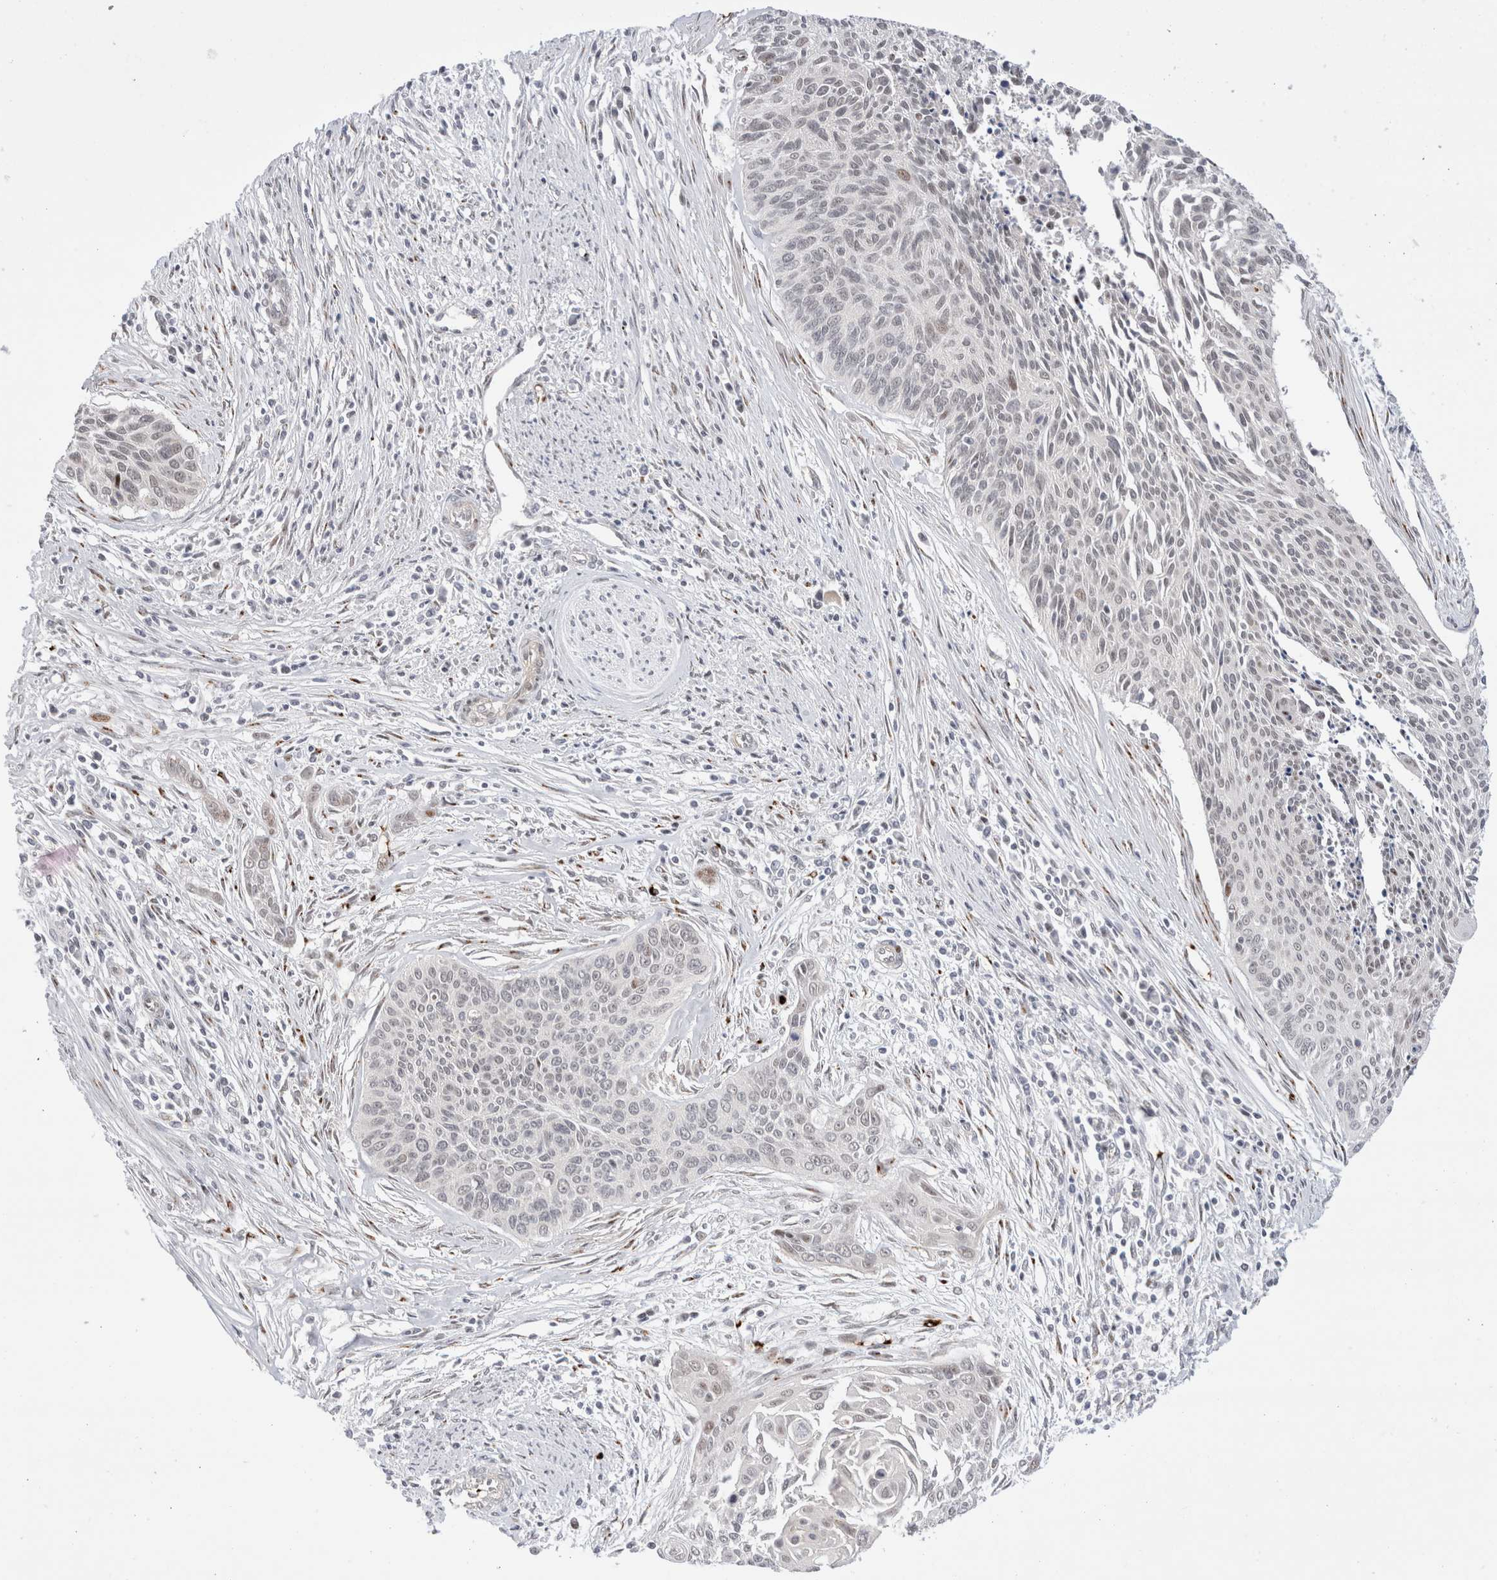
{"staining": {"intensity": "moderate", "quantity": "25%-75%", "location": "nuclear"}, "tissue": "cervical cancer", "cell_type": "Tumor cells", "image_type": "cancer", "snomed": [{"axis": "morphology", "description": "Squamous cell carcinoma, NOS"}, {"axis": "topography", "description": "Cervix"}], "caption": "The micrograph reveals immunohistochemical staining of squamous cell carcinoma (cervical). There is moderate nuclear positivity is seen in about 25%-75% of tumor cells.", "gene": "VPS28", "patient": {"sex": "female", "age": 55}}